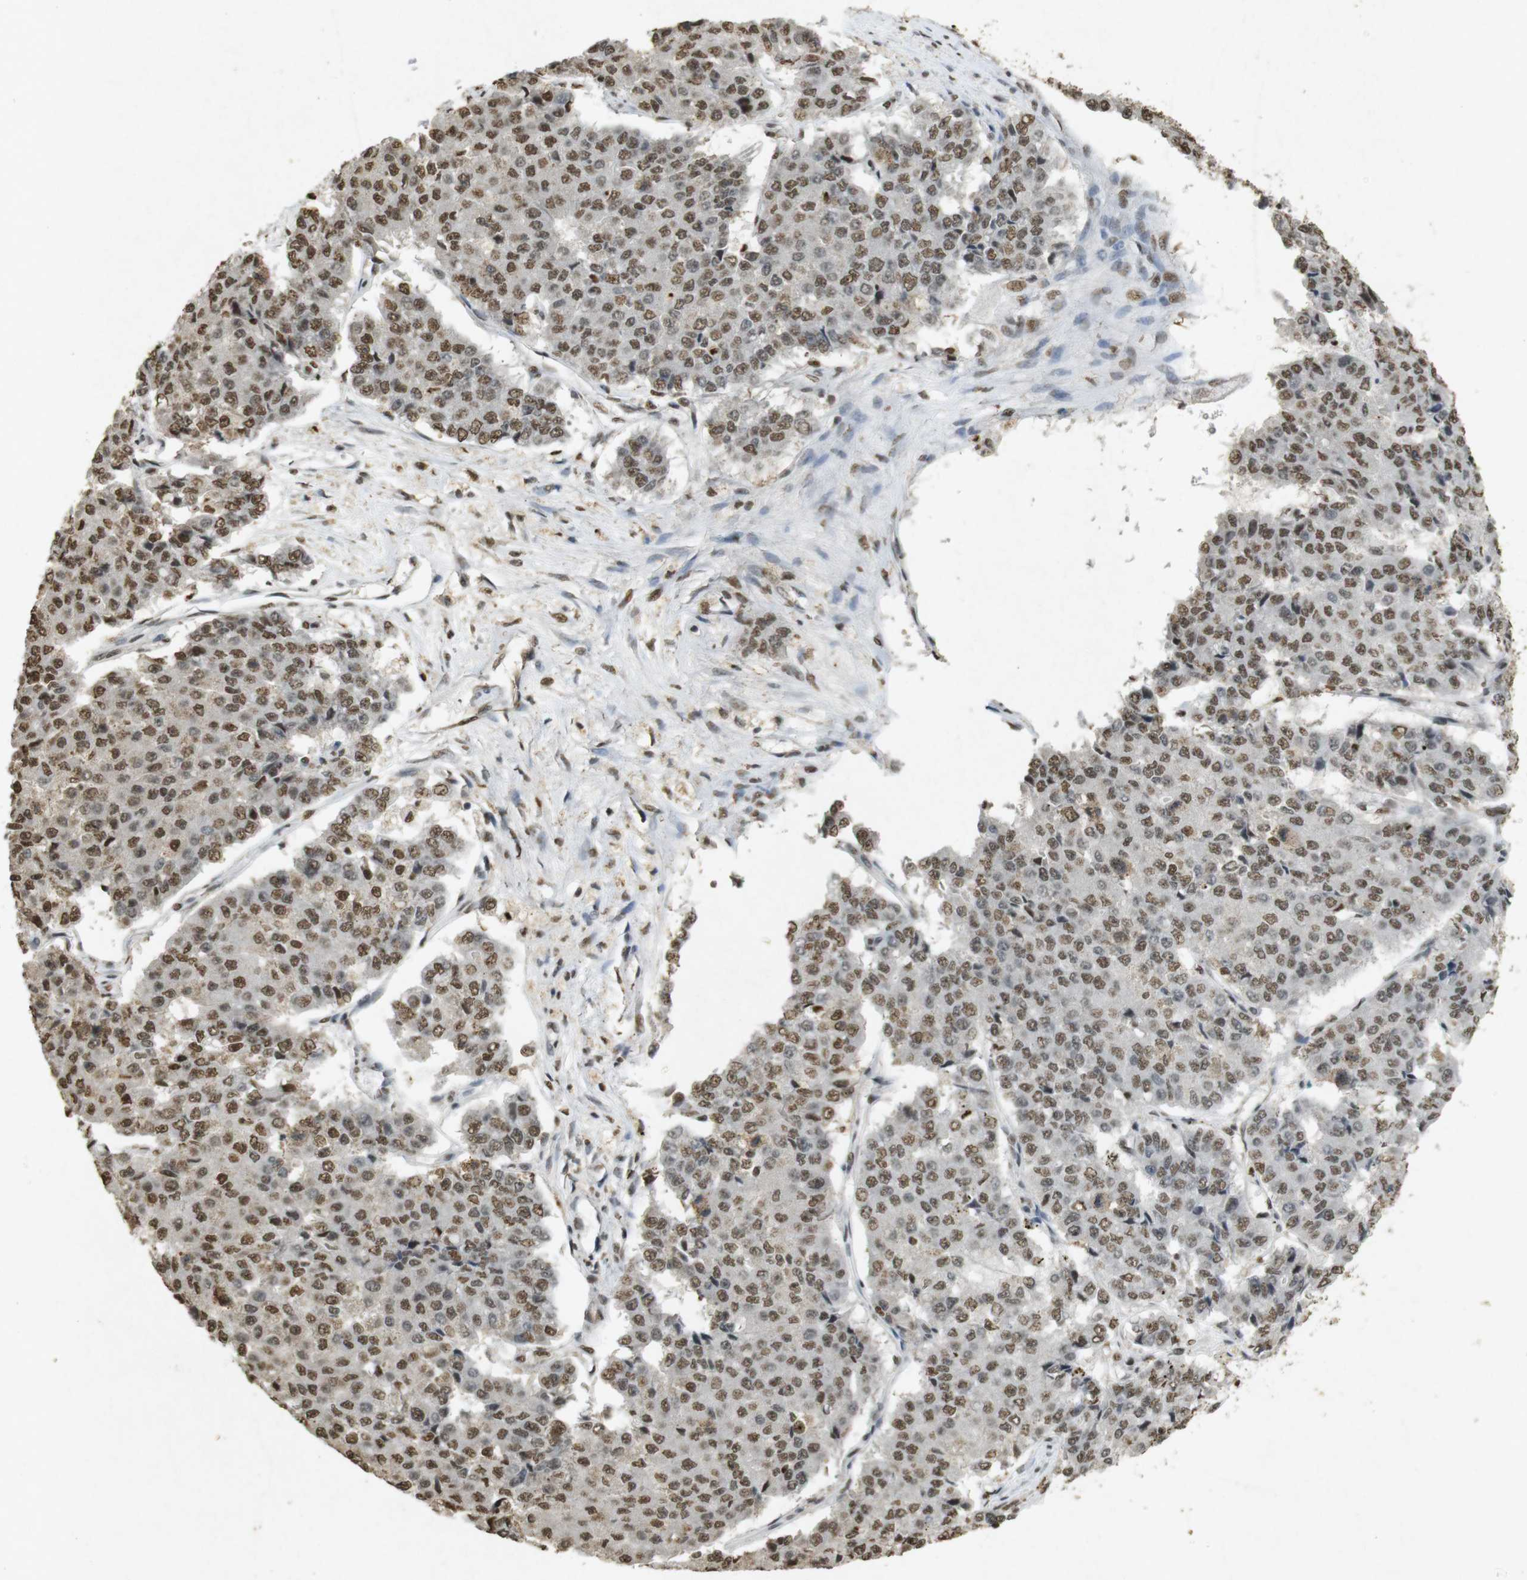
{"staining": {"intensity": "moderate", "quantity": ">75%", "location": "nuclear"}, "tissue": "pancreatic cancer", "cell_type": "Tumor cells", "image_type": "cancer", "snomed": [{"axis": "morphology", "description": "Adenocarcinoma, NOS"}, {"axis": "topography", "description": "Pancreas"}], "caption": "Protein analysis of adenocarcinoma (pancreatic) tissue reveals moderate nuclear expression in about >75% of tumor cells. Ihc stains the protein in brown and the nuclei are stained blue.", "gene": "GATA4", "patient": {"sex": "male", "age": 50}}